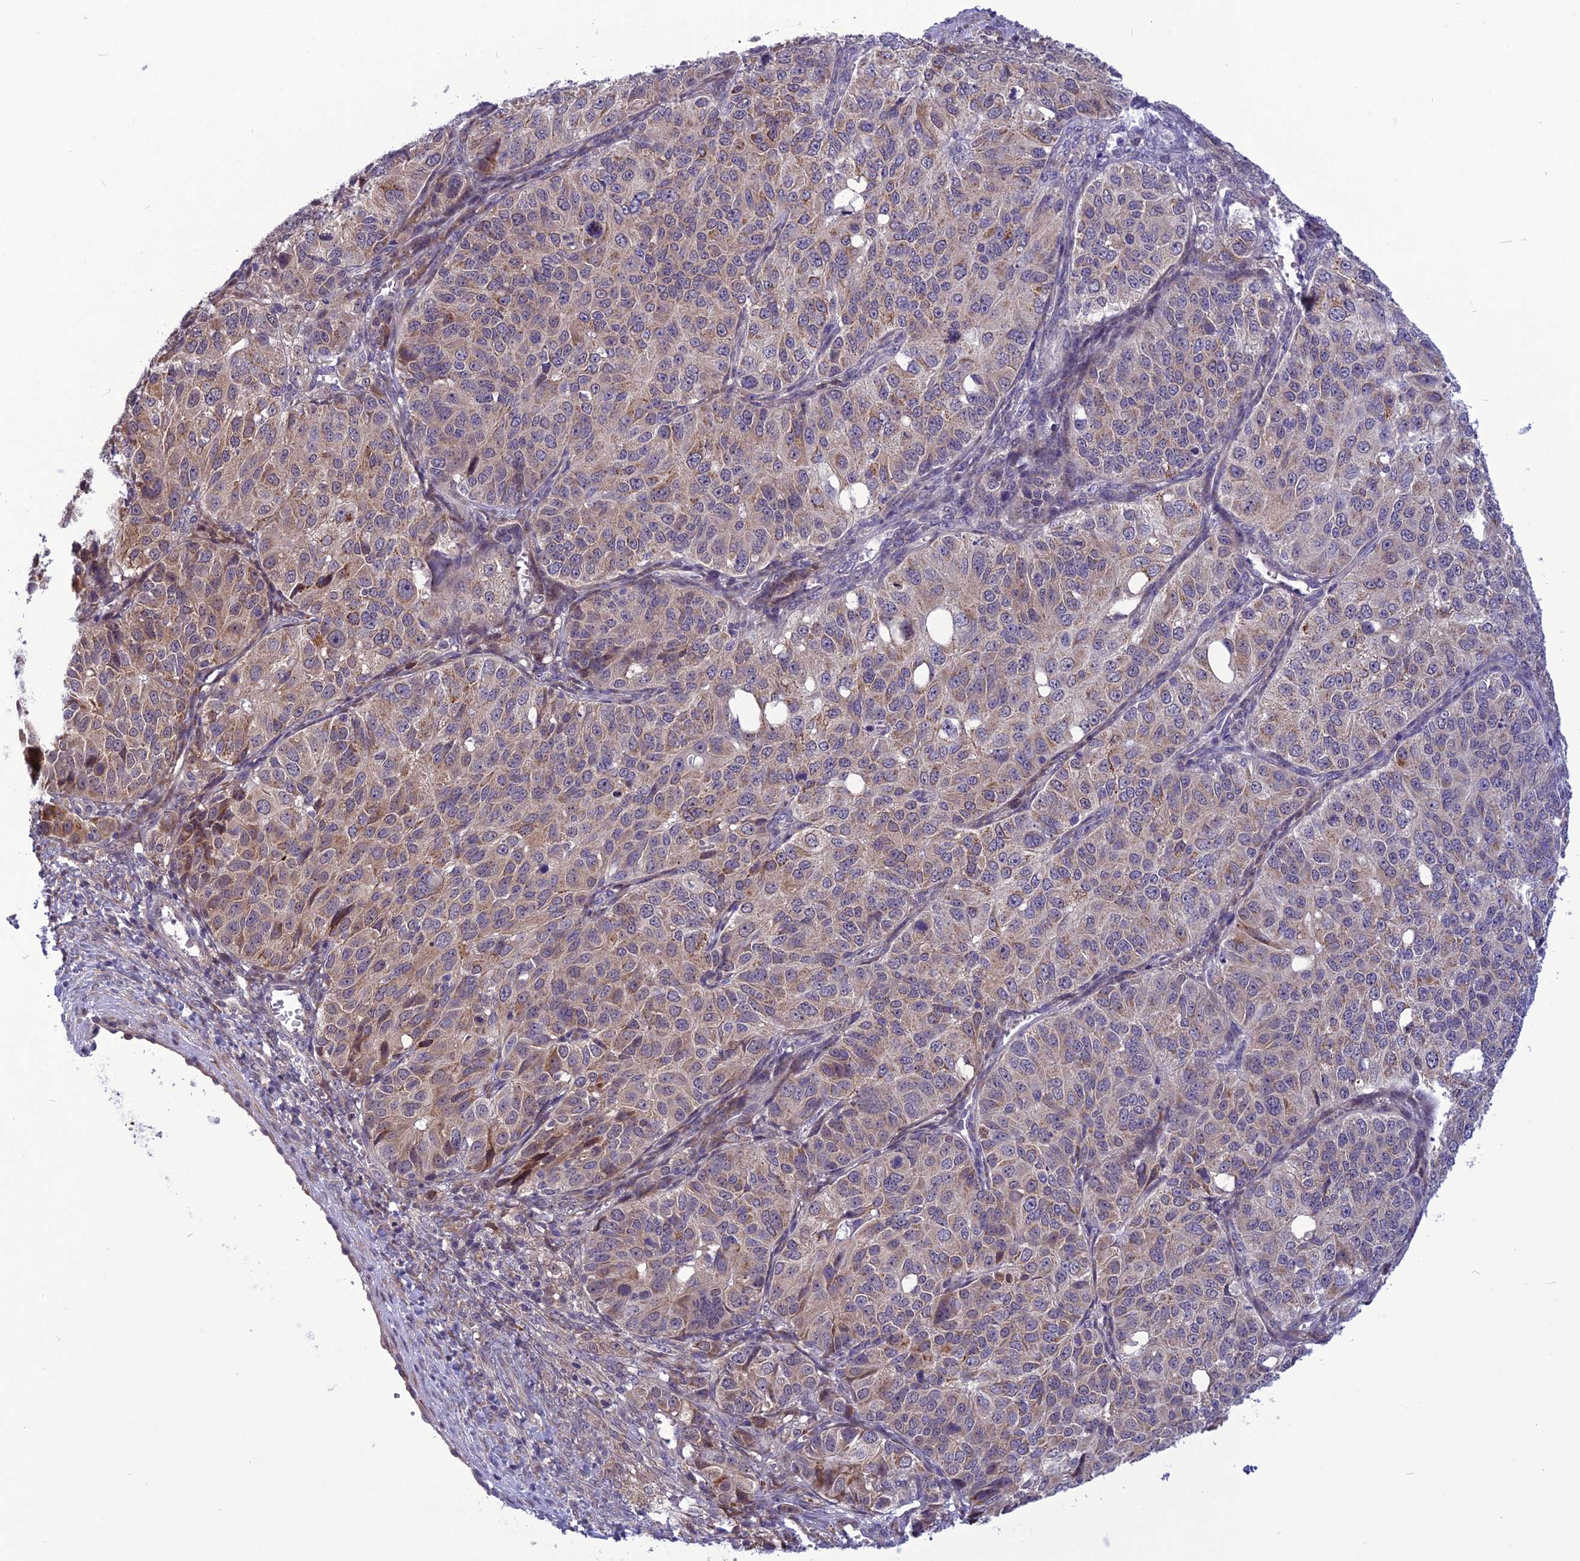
{"staining": {"intensity": "moderate", "quantity": "25%-75%", "location": "cytoplasmic/membranous"}, "tissue": "ovarian cancer", "cell_type": "Tumor cells", "image_type": "cancer", "snomed": [{"axis": "morphology", "description": "Carcinoma, endometroid"}, {"axis": "topography", "description": "Ovary"}], "caption": "The photomicrograph shows a brown stain indicating the presence of a protein in the cytoplasmic/membranous of tumor cells in endometroid carcinoma (ovarian).", "gene": "PSMF1", "patient": {"sex": "female", "age": 51}}